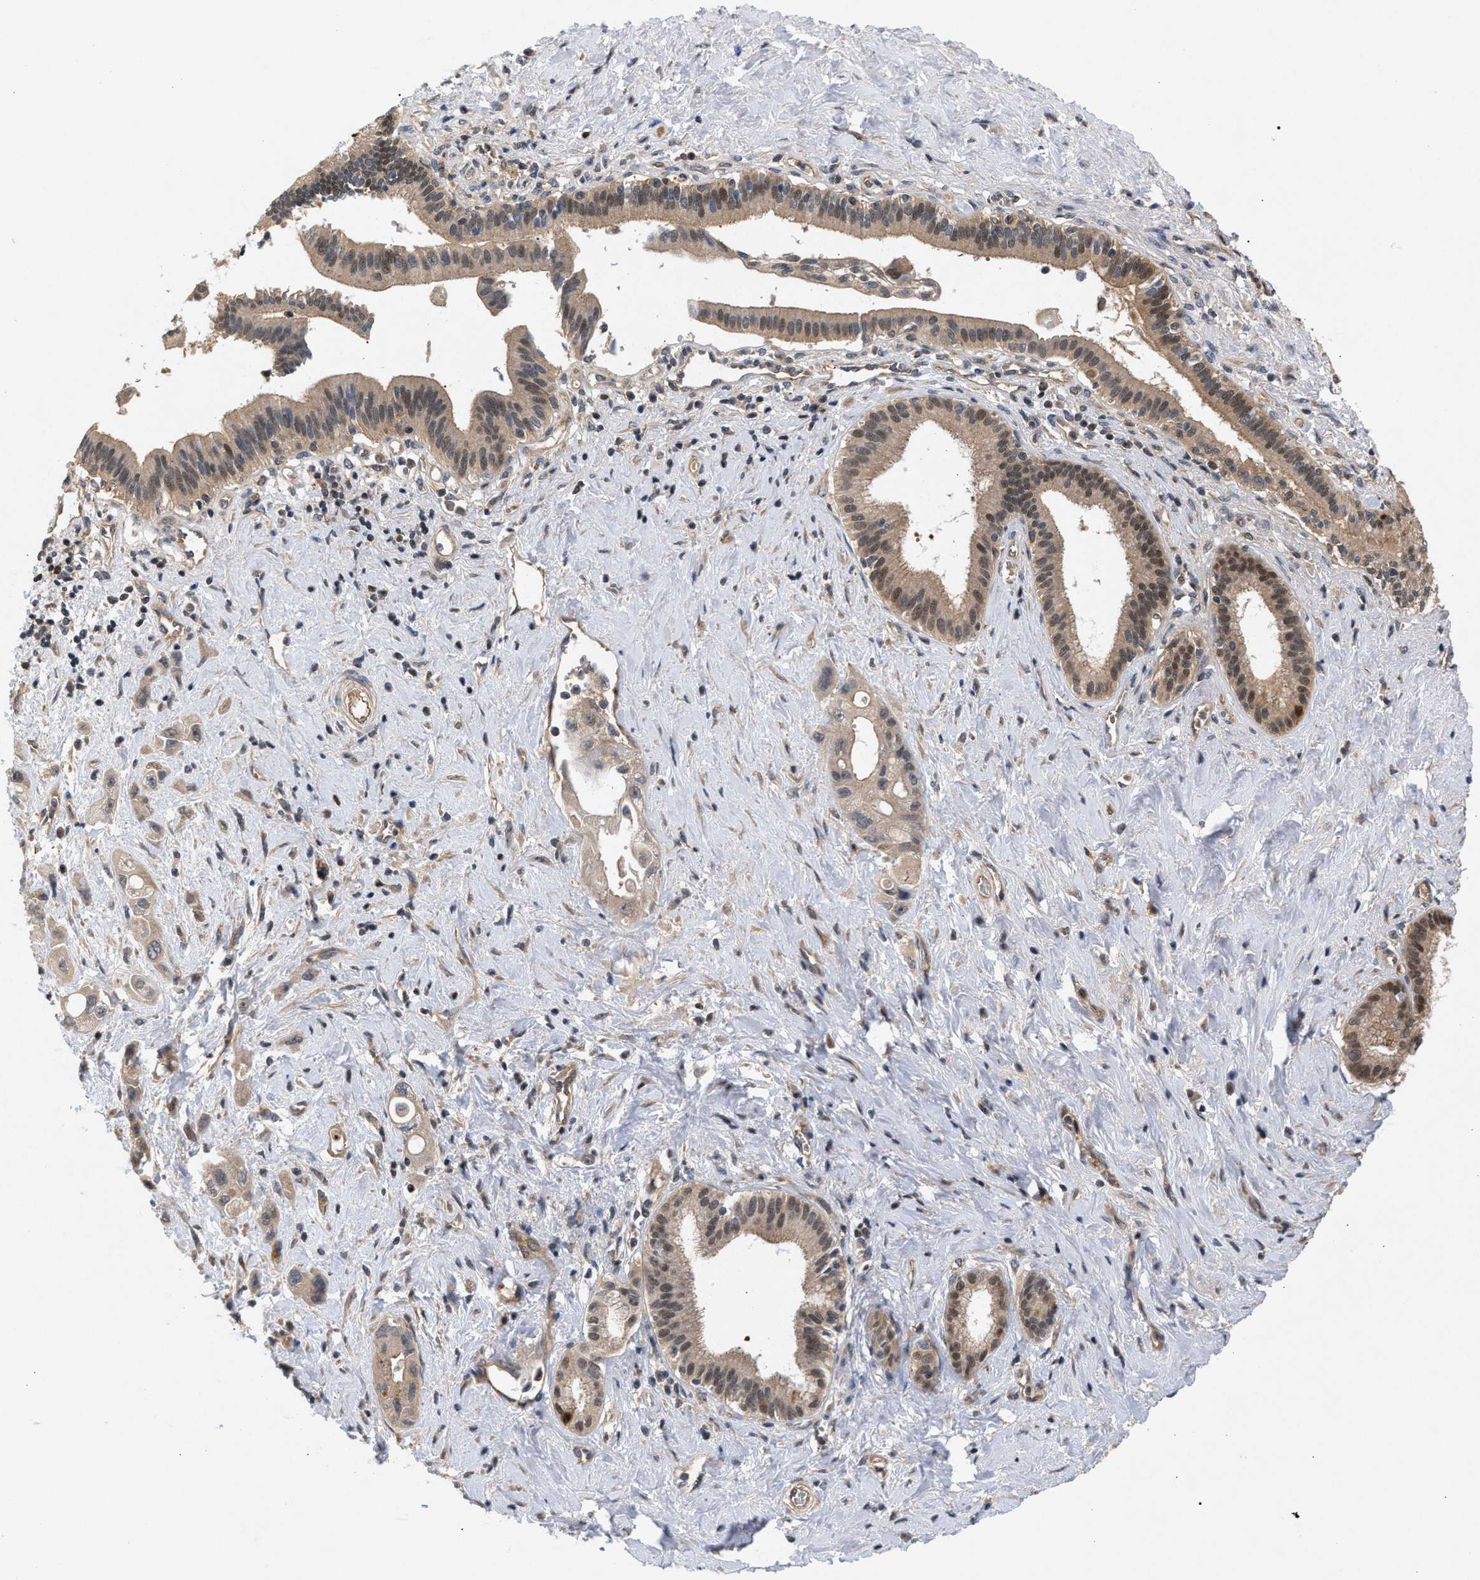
{"staining": {"intensity": "weak", "quantity": ">75%", "location": "cytoplasmic/membranous,nuclear"}, "tissue": "pancreatic cancer", "cell_type": "Tumor cells", "image_type": "cancer", "snomed": [{"axis": "morphology", "description": "Adenocarcinoma, NOS"}, {"axis": "topography", "description": "Pancreas"}], "caption": "Immunohistochemical staining of adenocarcinoma (pancreatic) demonstrates weak cytoplasmic/membranous and nuclear protein expression in approximately >75% of tumor cells.", "gene": "GLOD4", "patient": {"sex": "female", "age": 66}}